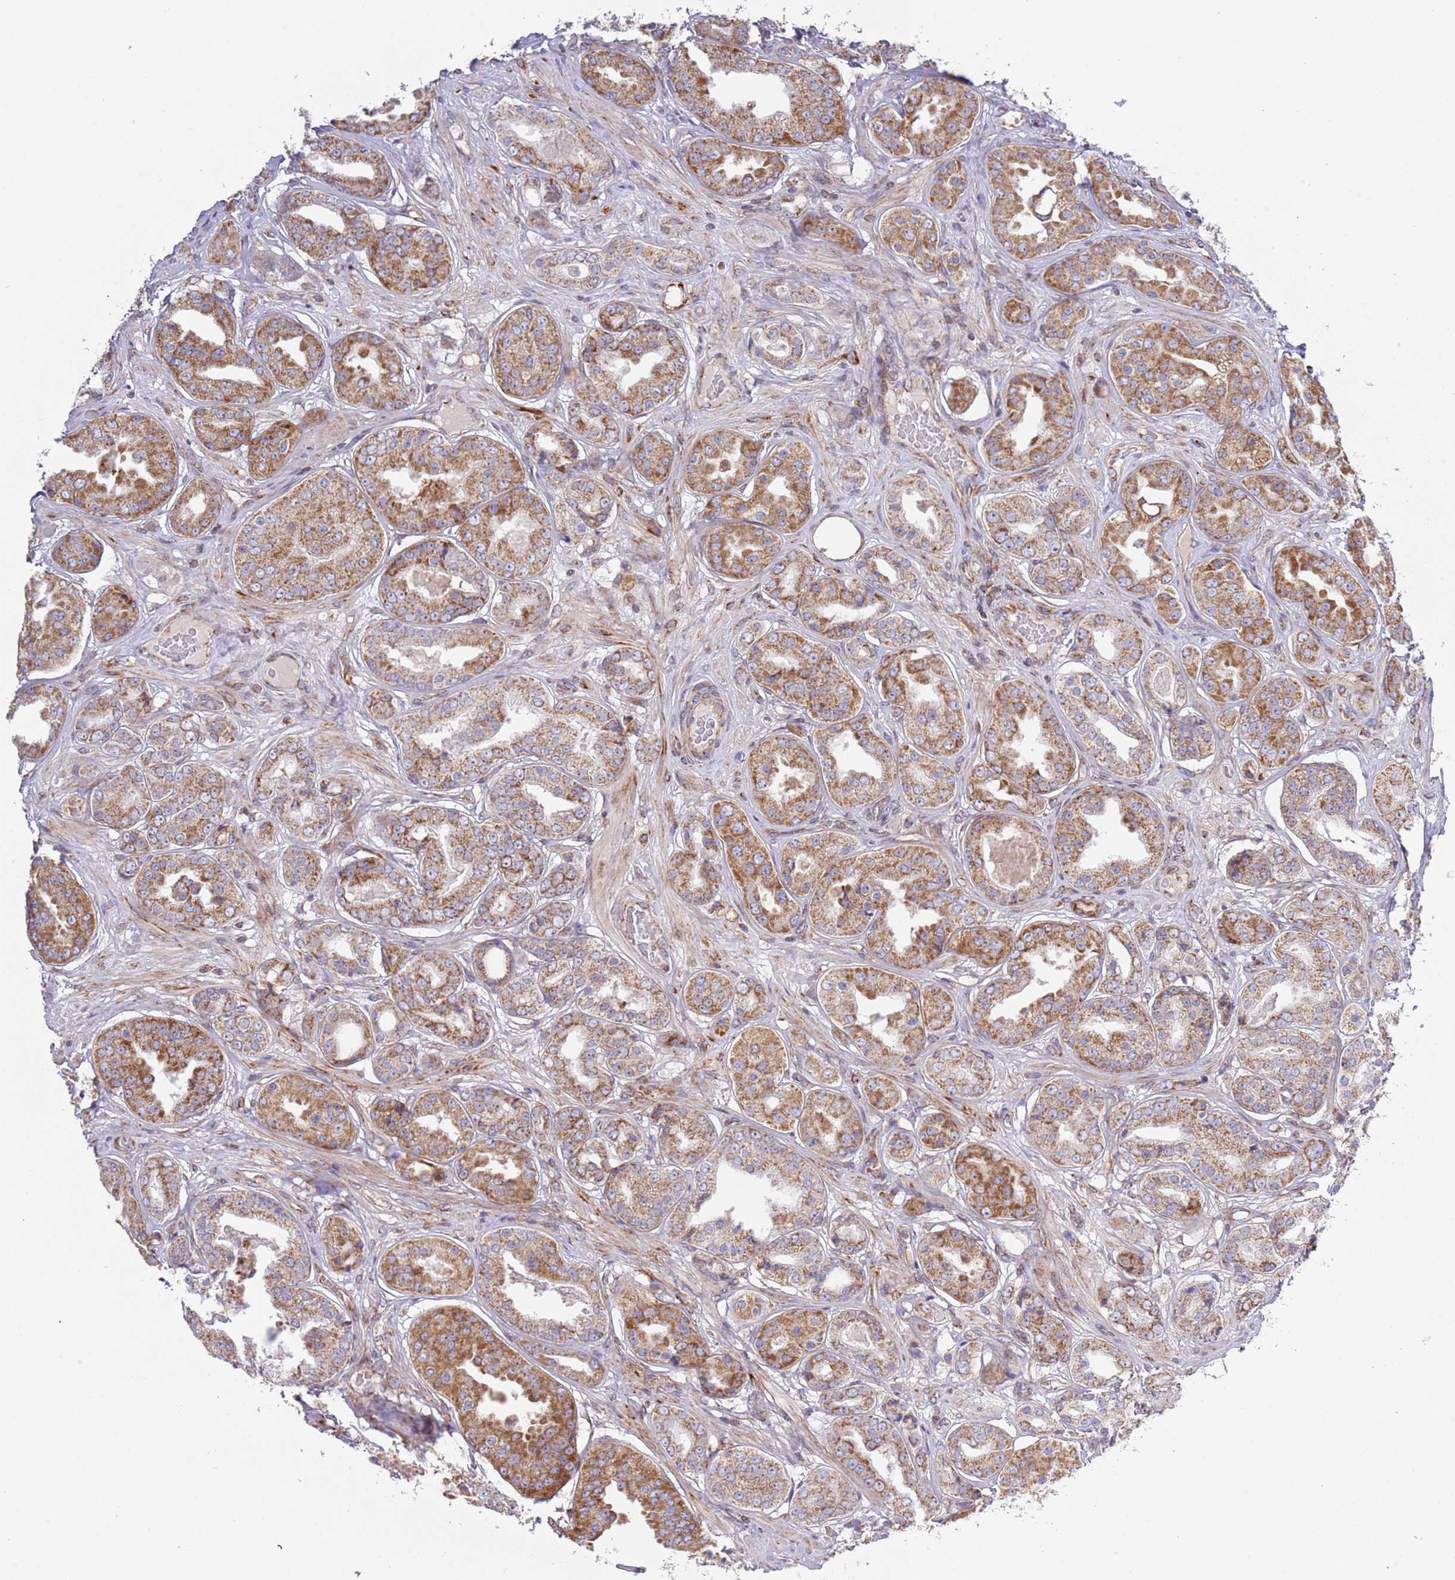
{"staining": {"intensity": "strong", "quantity": "25%-75%", "location": "cytoplasmic/membranous"}, "tissue": "prostate cancer", "cell_type": "Tumor cells", "image_type": "cancer", "snomed": [{"axis": "morphology", "description": "Adenocarcinoma, High grade"}, {"axis": "topography", "description": "Prostate"}], "caption": "A micrograph of human prostate cancer (high-grade adenocarcinoma) stained for a protein shows strong cytoplasmic/membranous brown staining in tumor cells. (brown staining indicates protein expression, while blue staining denotes nuclei).", "gene": "IRS4", "patient": {"sex": "male", "age": 63}}